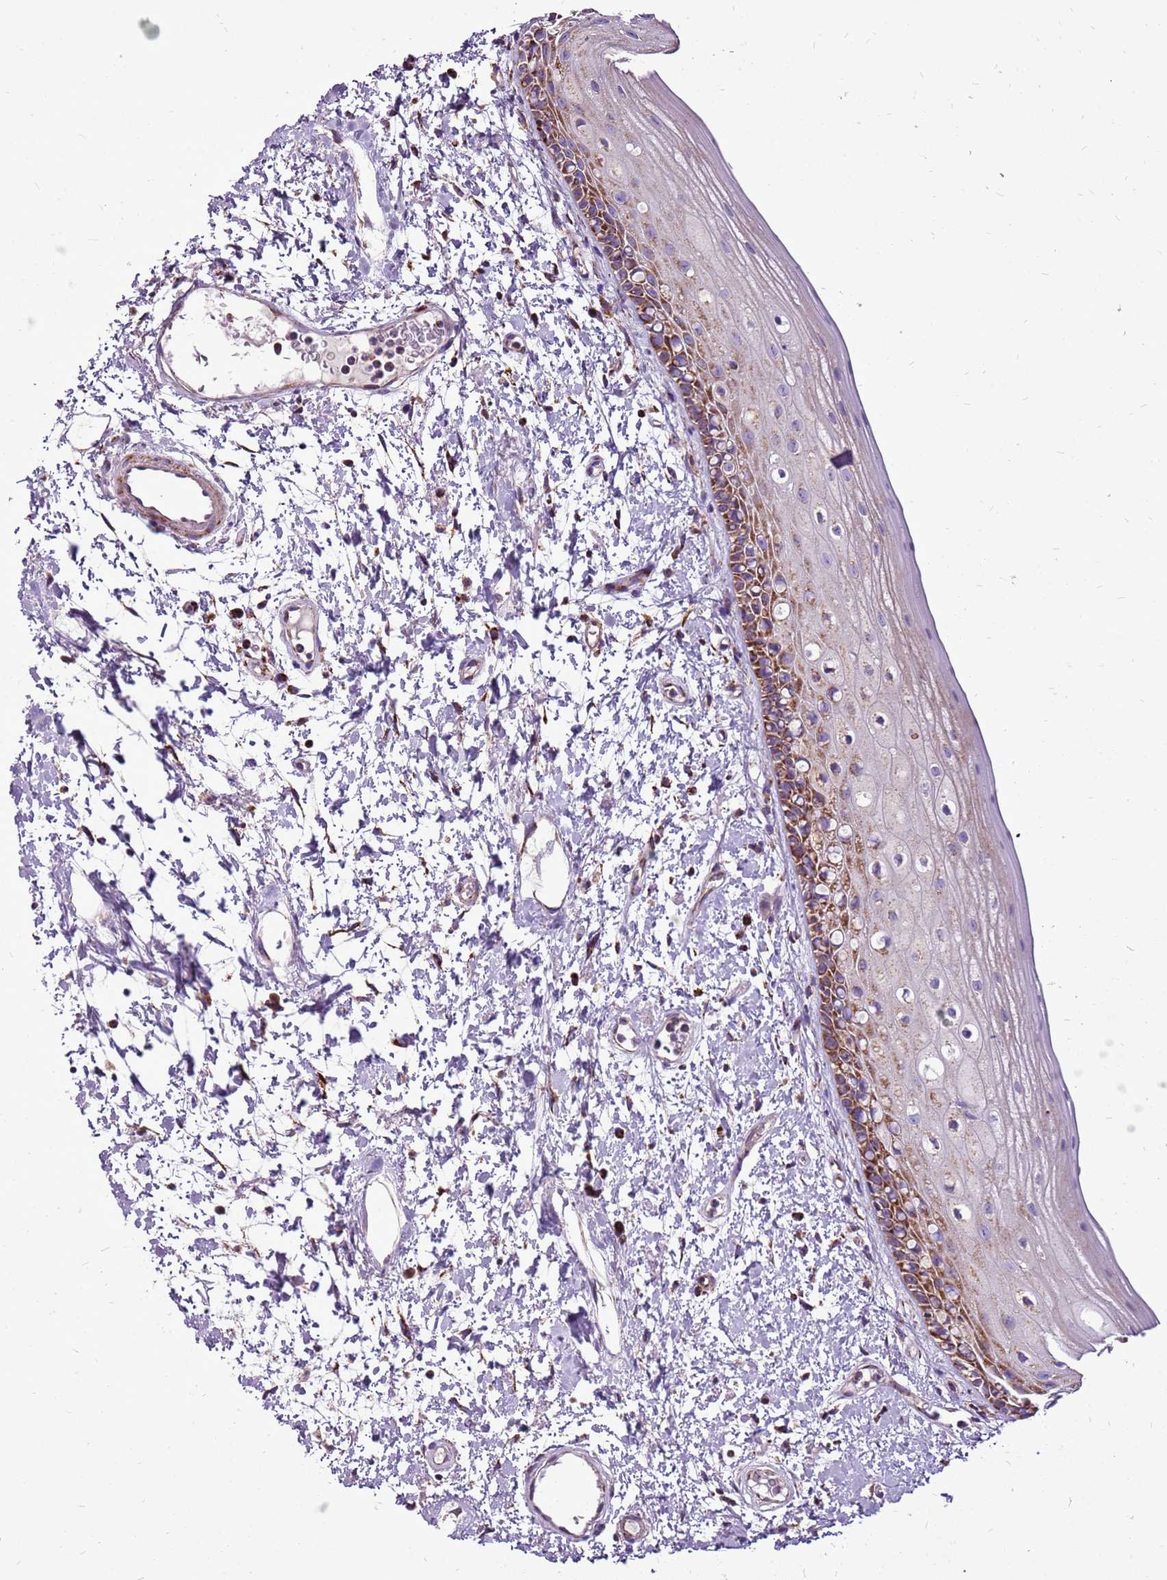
{"staining": {"intensity": "strong", "quantity": "25%-75%", "location": "cytoplasmic/membranous"}, "tissue": "oral mucosa", "cell_type": "Squamous epithelial cells", "image_type": "normal", "snomed": [{"axis": "morphology", "description": "Normal tissue, NOS"}, {"axis": "topography", "description": "Oral tissue"}], "caption": "About 25%-75% of squamous epithelial cells in unremarkable human oral mucosa exhibit strong cytoplasmic/membranous protein staining as visualized by brown immunohistochemical staining.", "gene": "GCDH", "patient": {"sex": "female", "age": 76}}